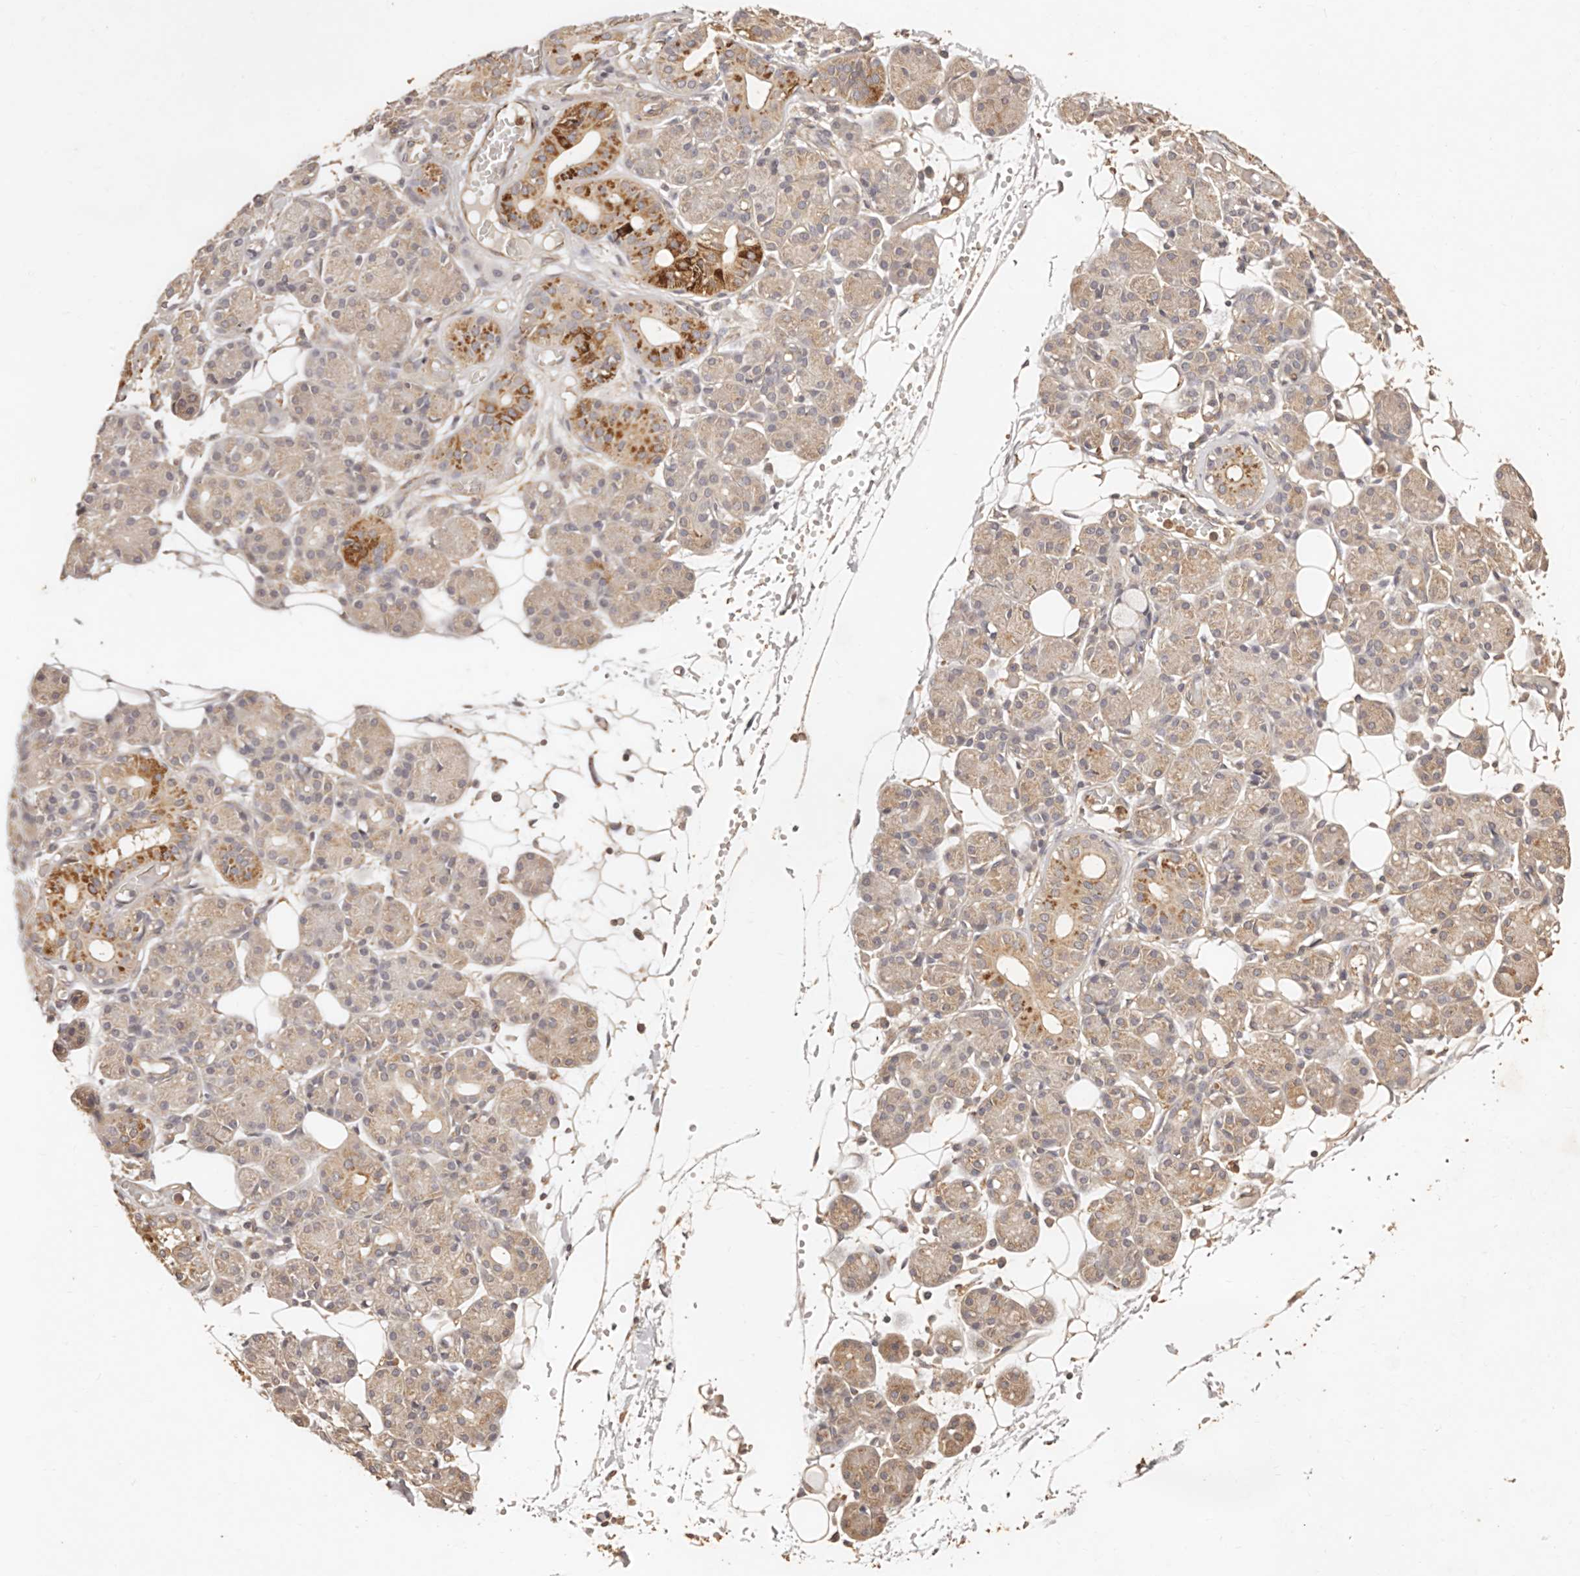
{"staining": {"intensity": "strong", "quantity": "<25%", "location": "cytoplasmic/membranous"}, "tissue": "salivary gland", "cell_type": "Glandular cells", "image_type": "normal", "snomed": [{"axis": "morphology", "description": "Normal tissue, NOS"}, {"axis": "topography", "description": "Salivary gland"}], "caption": "IHC of normal salivary gland exhibits medium levels of strong cytoplasmic/membranous staining in approximately <25% of glandular cells.", "gene": "CCL14", "patient": {"sex": "male", "age": 63}}